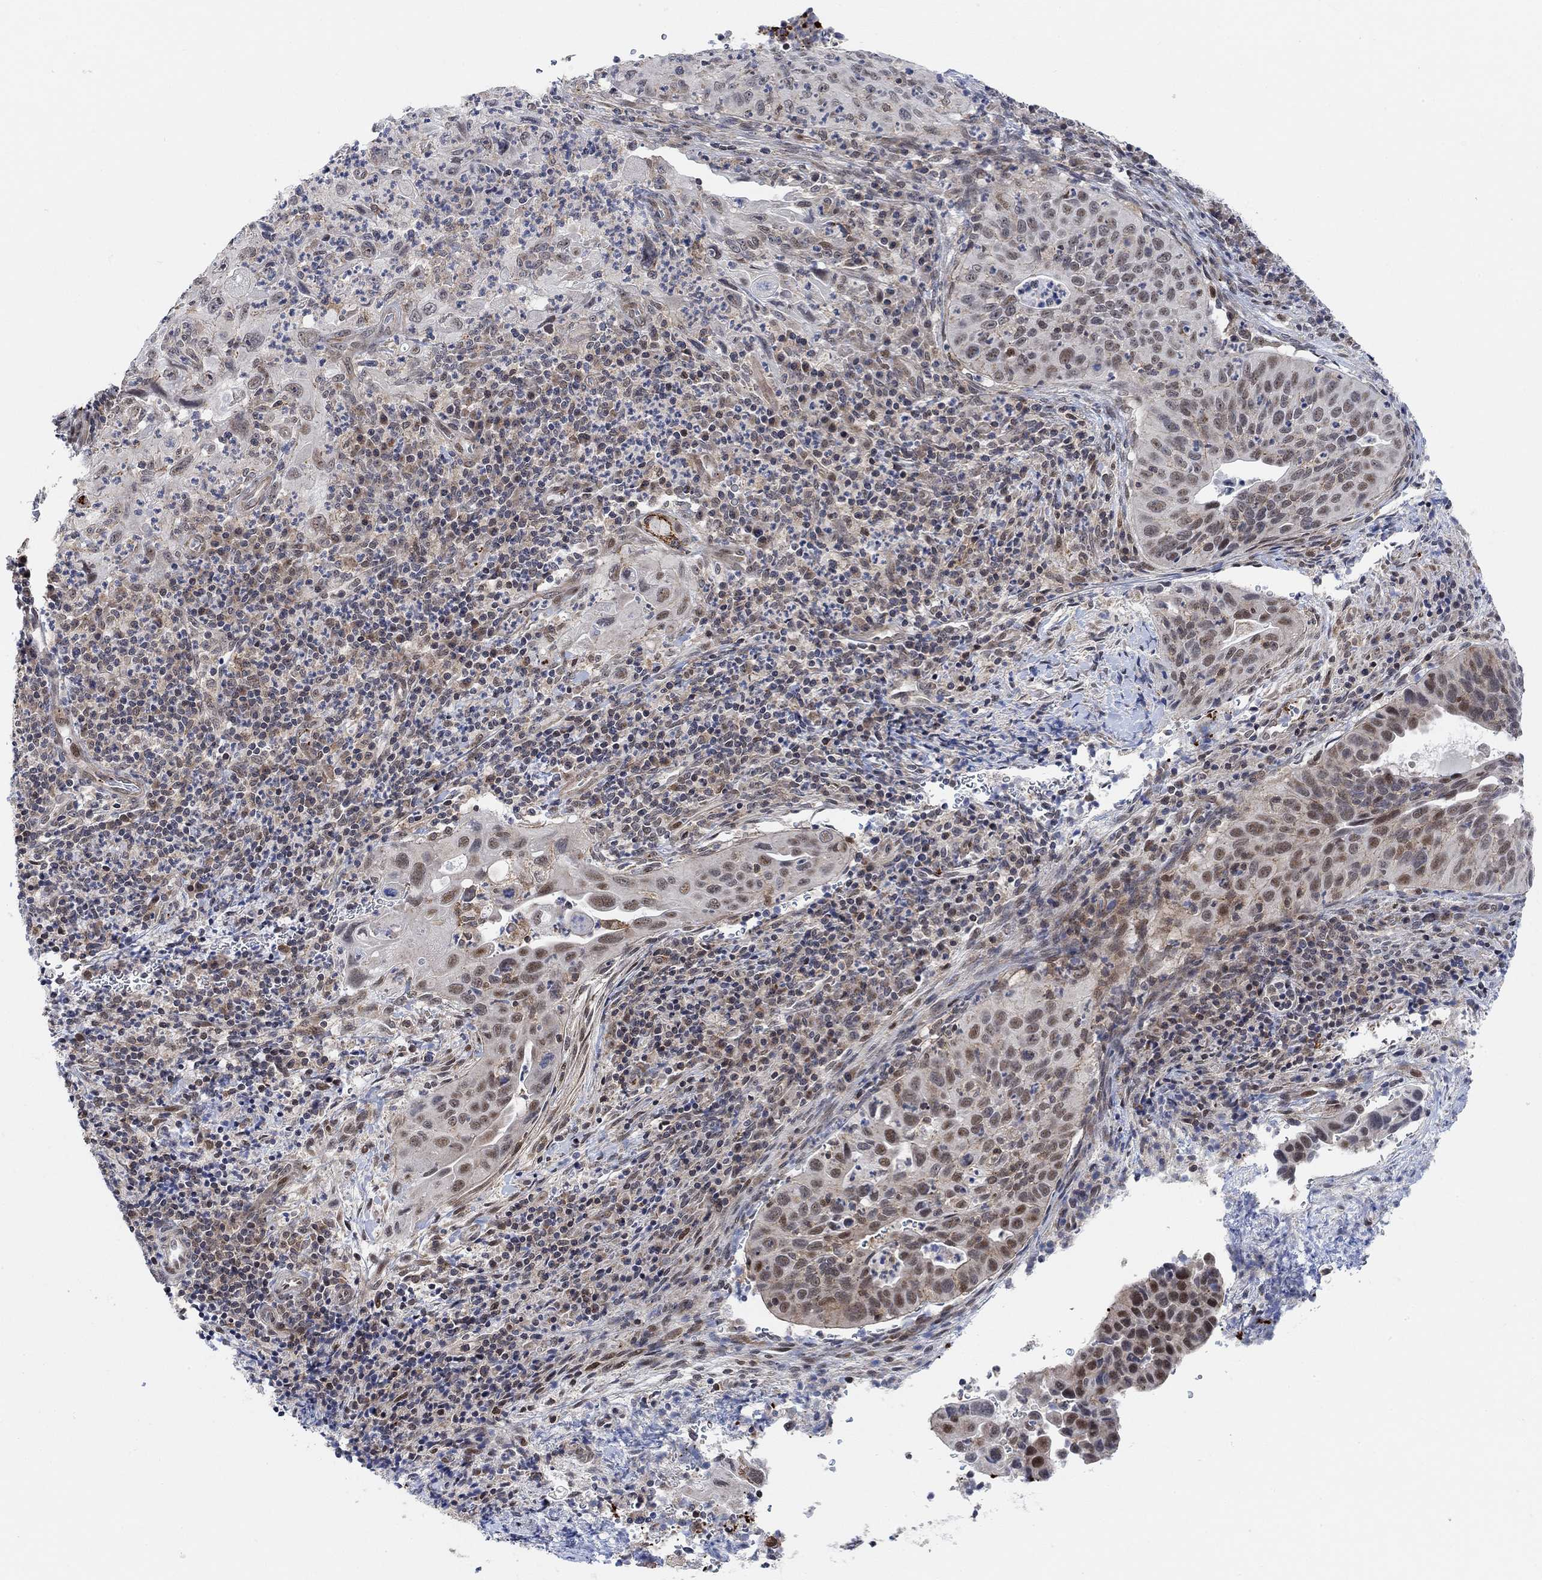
{"staining": {"intensity": "moderate", "quantity": "<25%", "location": "nuclear"}, "tissue": "cervical cancer", "cell_type": "Tumor cells", "image_type": "cancer", "snomed": [{"axis": "morphology", "description": "Squamous cell carcinoma, NOS"}, {"axis": "topography", "description": "Cervix"}], "caption": "Immunohistochemistry histopathology image of neoplastic tissue: human cervical cancer (squamous cell carcinoma) stained using immunohistochemistry (IHC) displays low levels of moderate protein expression localized specifically in the nuclear of tumor cells, appearing as a nuclear brown color.", "gene": "PWWP2B", "patient": {"sex": "female", "age": 26}}